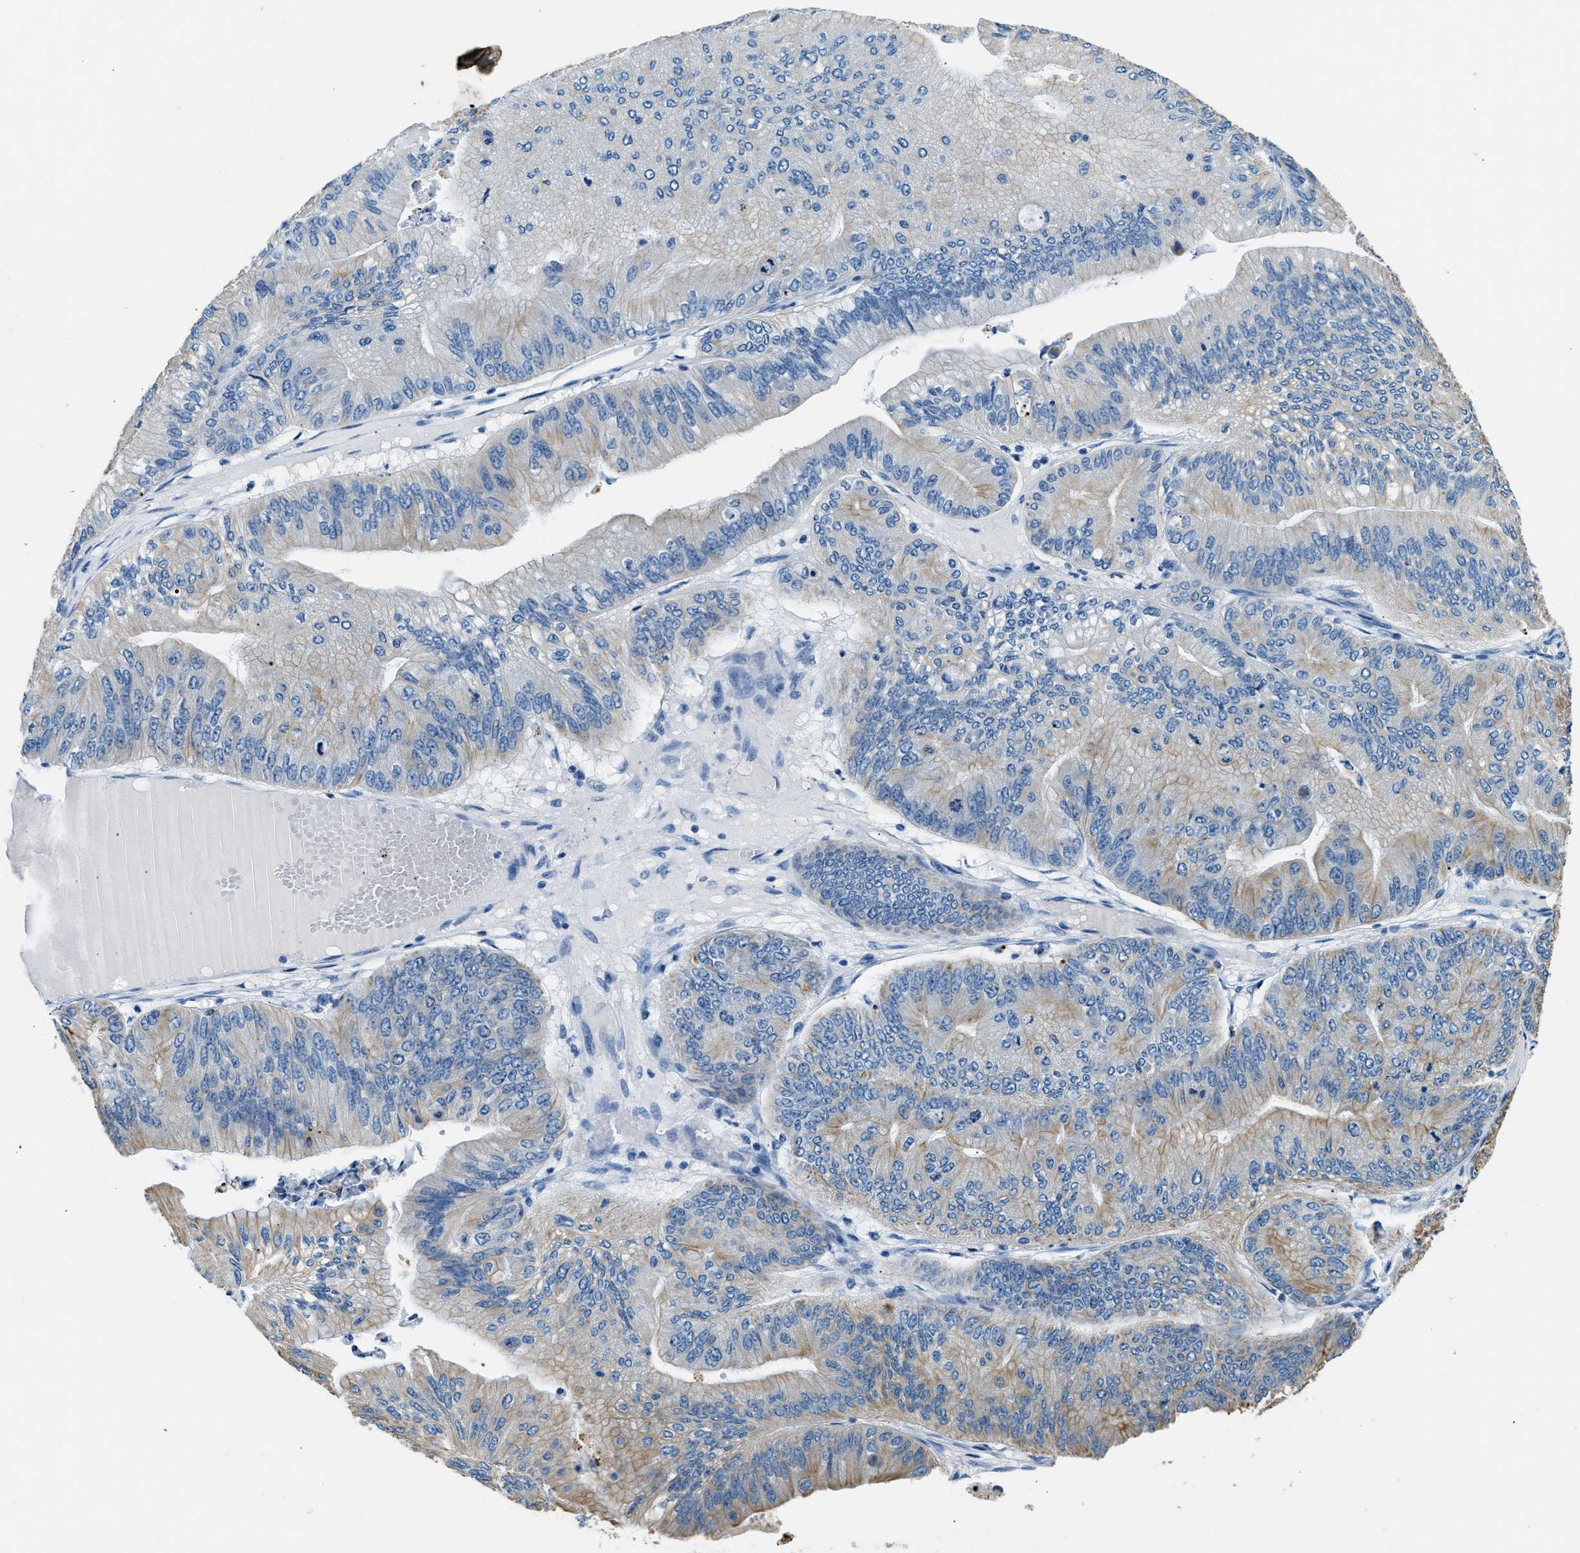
{"staining": {"intensity": "weak", "quantity": "25%-75%", "location": "cytoplasmic/membranous"}, "tissue": "ovarian cancer", "cell_type": "Tumor cells", "image_type": "cancer", "snomed": [{"axis": "morphology", "description": "Cystadenocarcinoma, mucinous, NOS"}, {"axis": "topography", "description": "Ovary"}], "caption": "Immunohistochemistry histopathology image of neoplastic tissue: ovarian cancer stained using immunohistochemistry exhibits low levels of weak protein expression localized specifically in the cytoplasmic/membranous of tumor cells, appearing as a cytoplasmic/membranous brown color.", "gene": "CFAP20", "patient": {"sex": "female", "age": 61}}